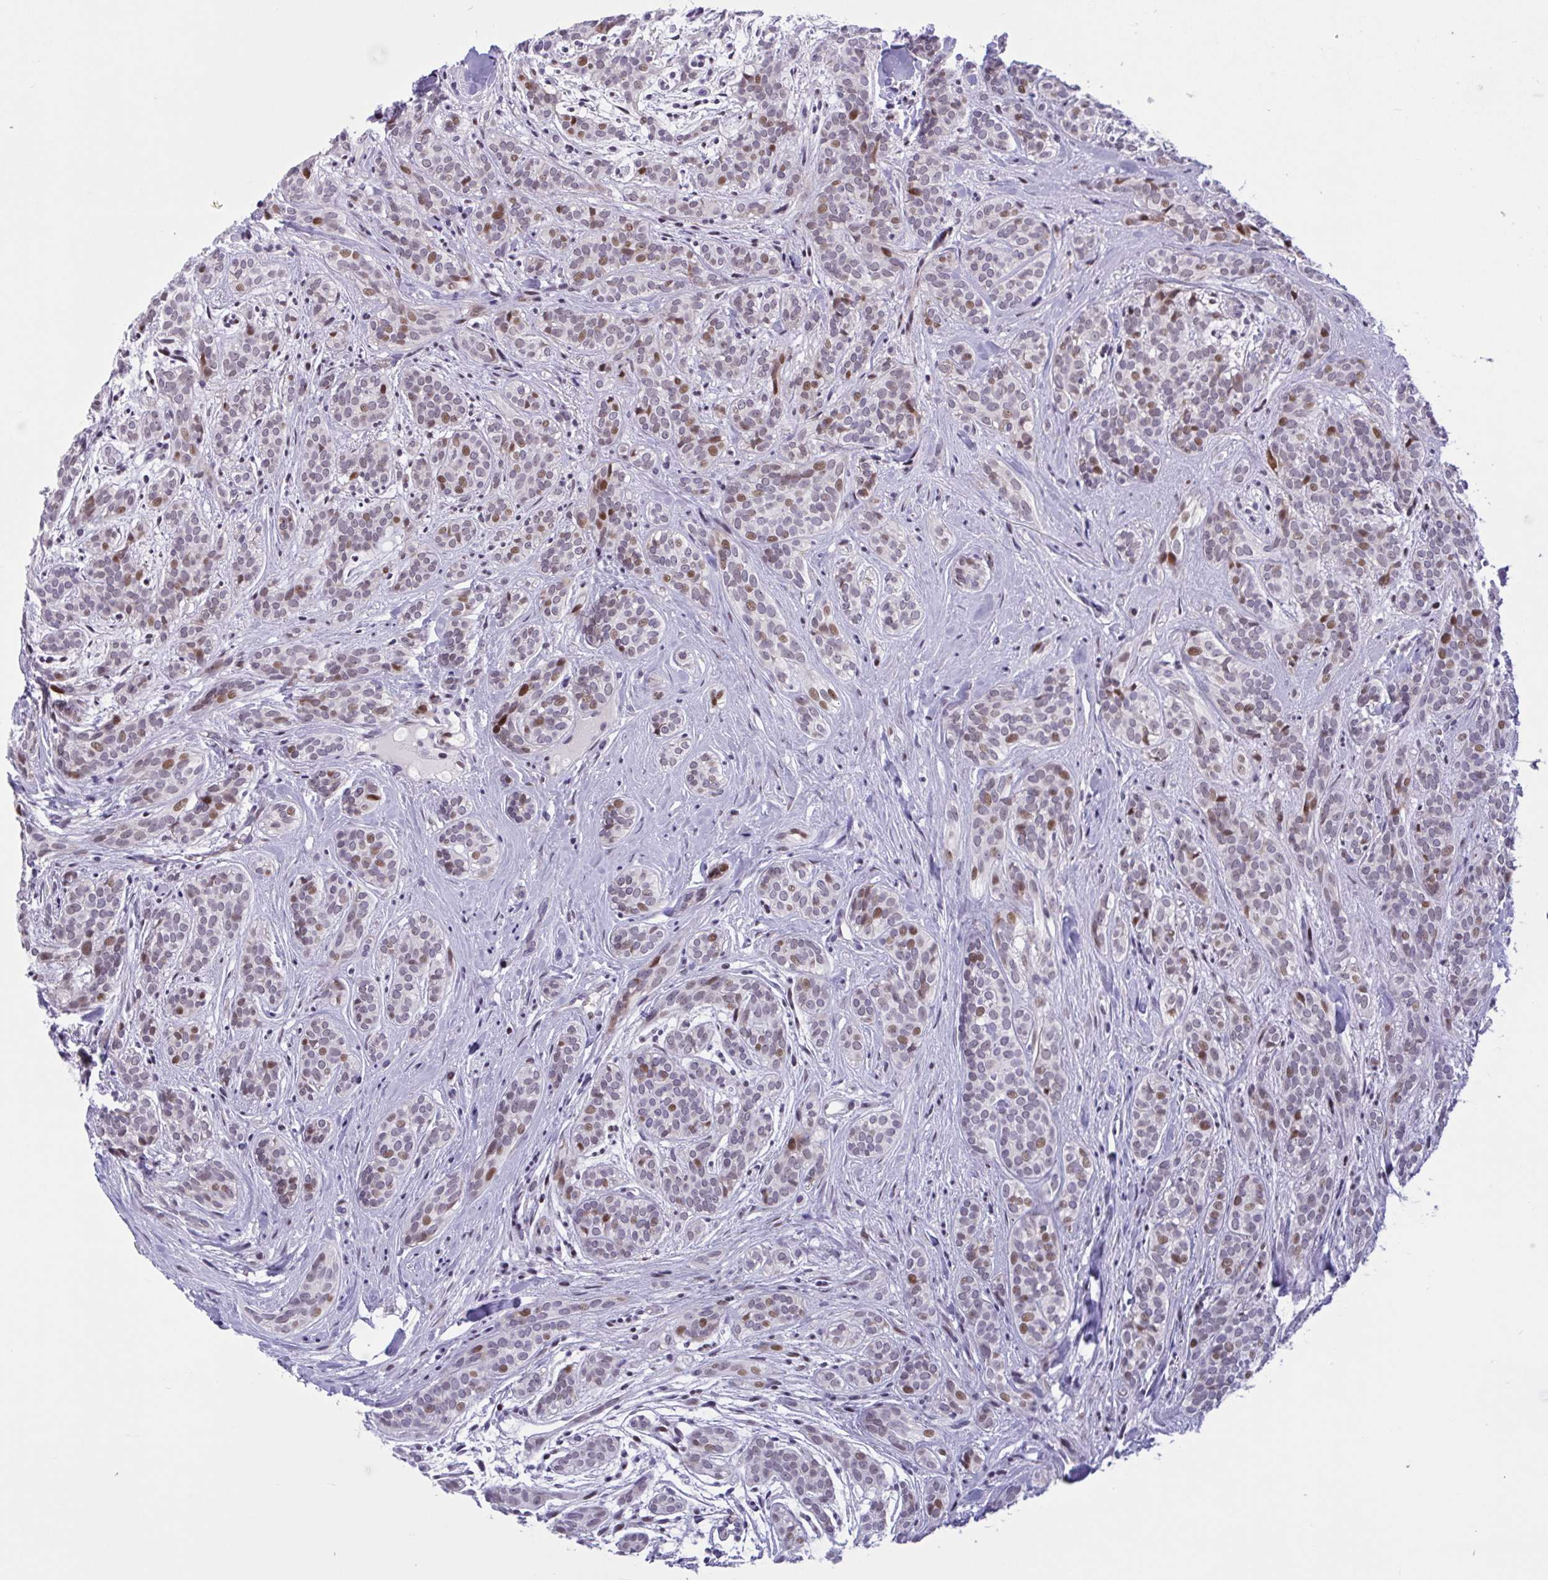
{"staining": {"intensity": "moderate", "quantity": "25%-75%", "location": "nuclear"}, "tissue": "head and neck cancer", "cell_type": "Tumor cells", "image_type": "cancer", "snomed": [{"axis": "morphology", "description": "Adenocarcinoma, NOS"}, {"axis": "topography", "description": "Head-Neck"}], "caption": "Immunohistochemistry histopathology image of neoplastic tissue: adenocarcinoma (head and neck) stained using immunohistochemistry (IHC) reveals medium levels of moderate protein expression localized specifically in the nuclear of tumor cells, appearing as a nuclear brown color.", "gene": "RBL1", "patient": {"sex": "female", "age": 57}}